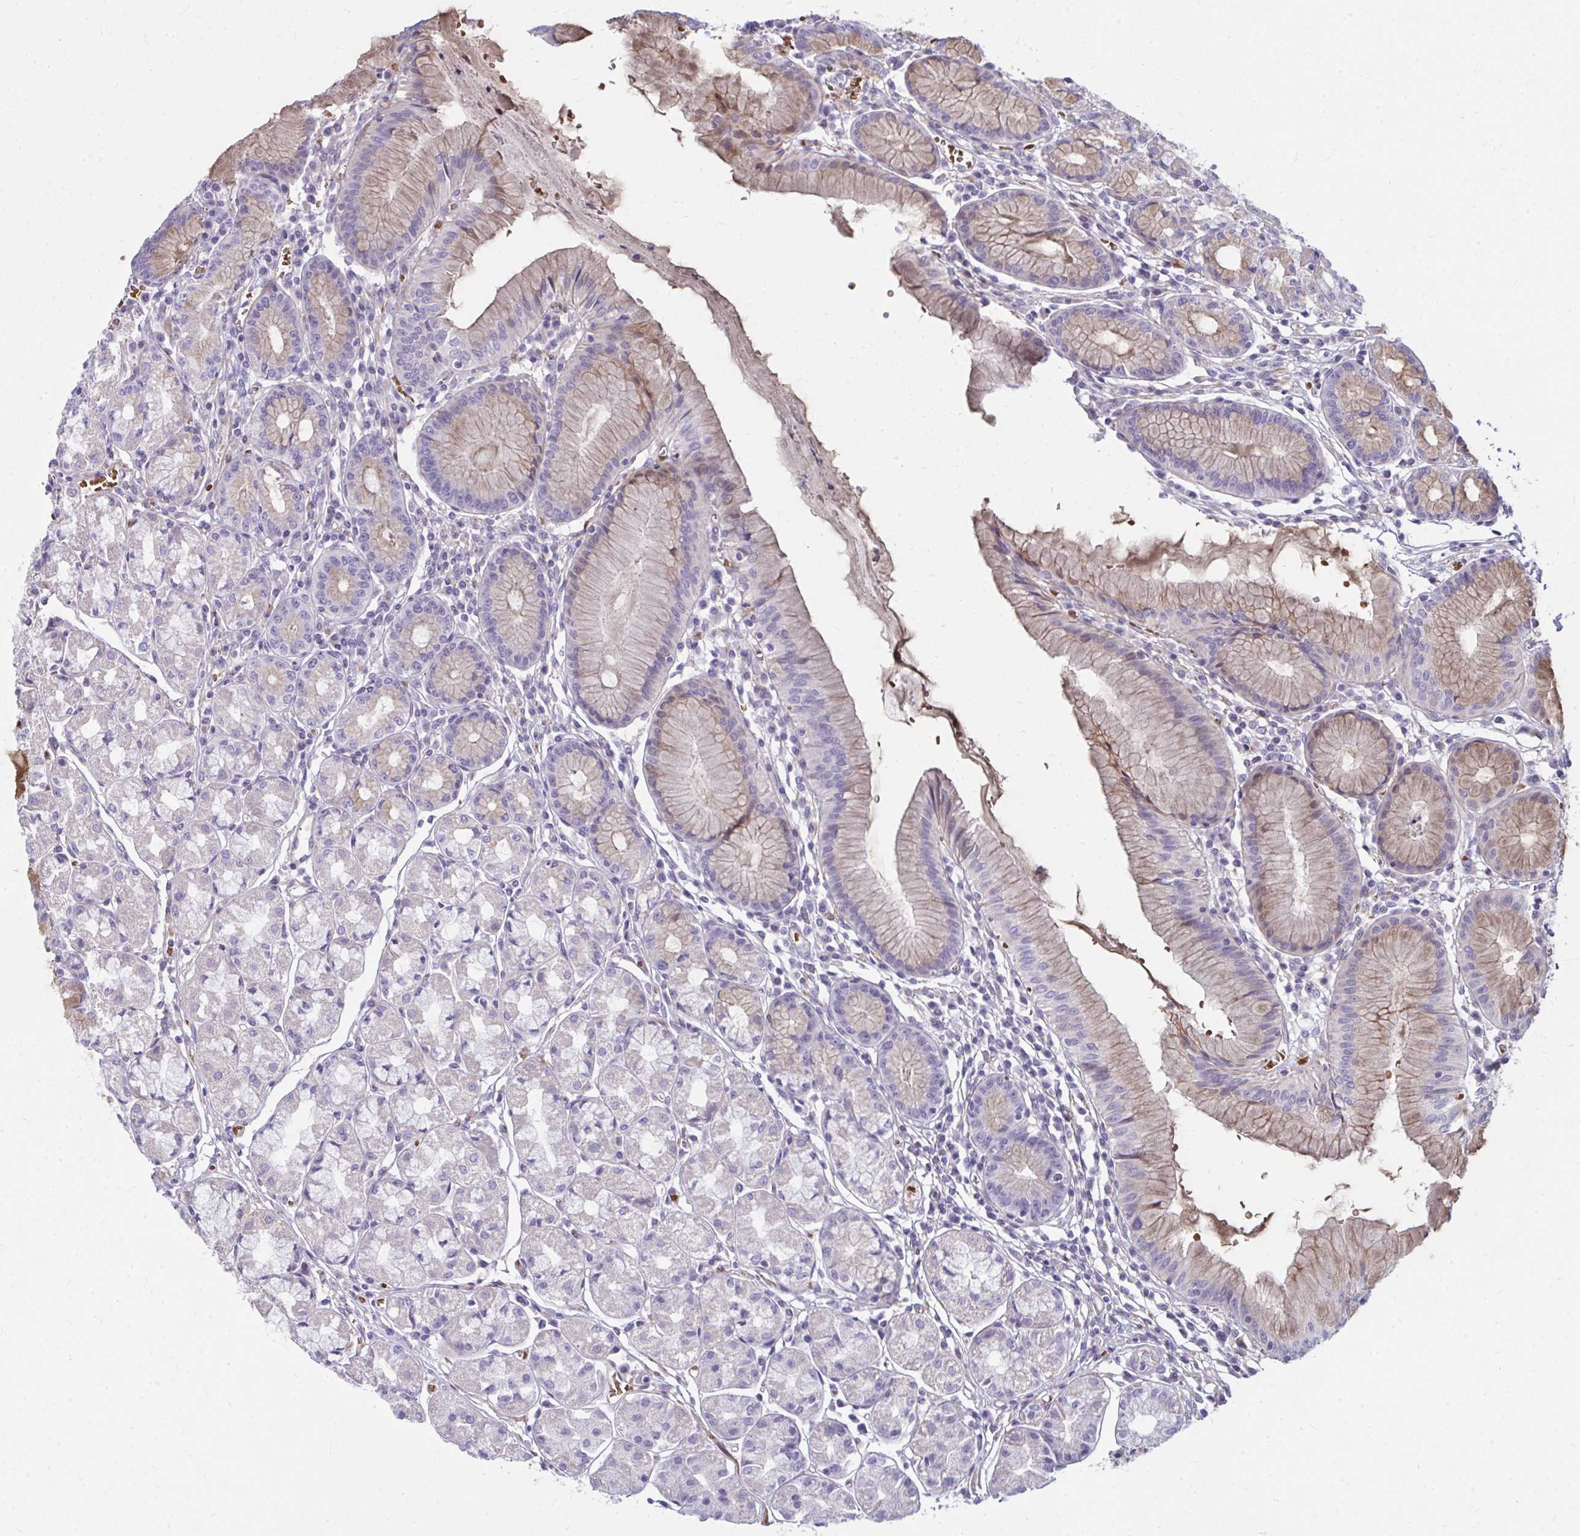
{"staining": {"intensity": "weak", "quantity": "25%-75%", "location": "cytoplasmic/membranous"}, "tissue": "stomach", "cell_type": "Glandular cells", "image_type": "normal", "snomed": [{"axis": "morphology", "description": "Normal tissue, NOS"}, {"axis": "topography", "description": "Stomach"}], "caption": "Glandular cells reveal low levels of weak cytoplasmic/membranous expression in about 25%-75% of cells in benign human stomach. The protein of interest is stained brown, and the nuclei are stained in blue (DAB IHC with brightfield microscopy, high magnification).", "gene": "SLC14A1", "patient": {"sex": "male", "age": 55}}